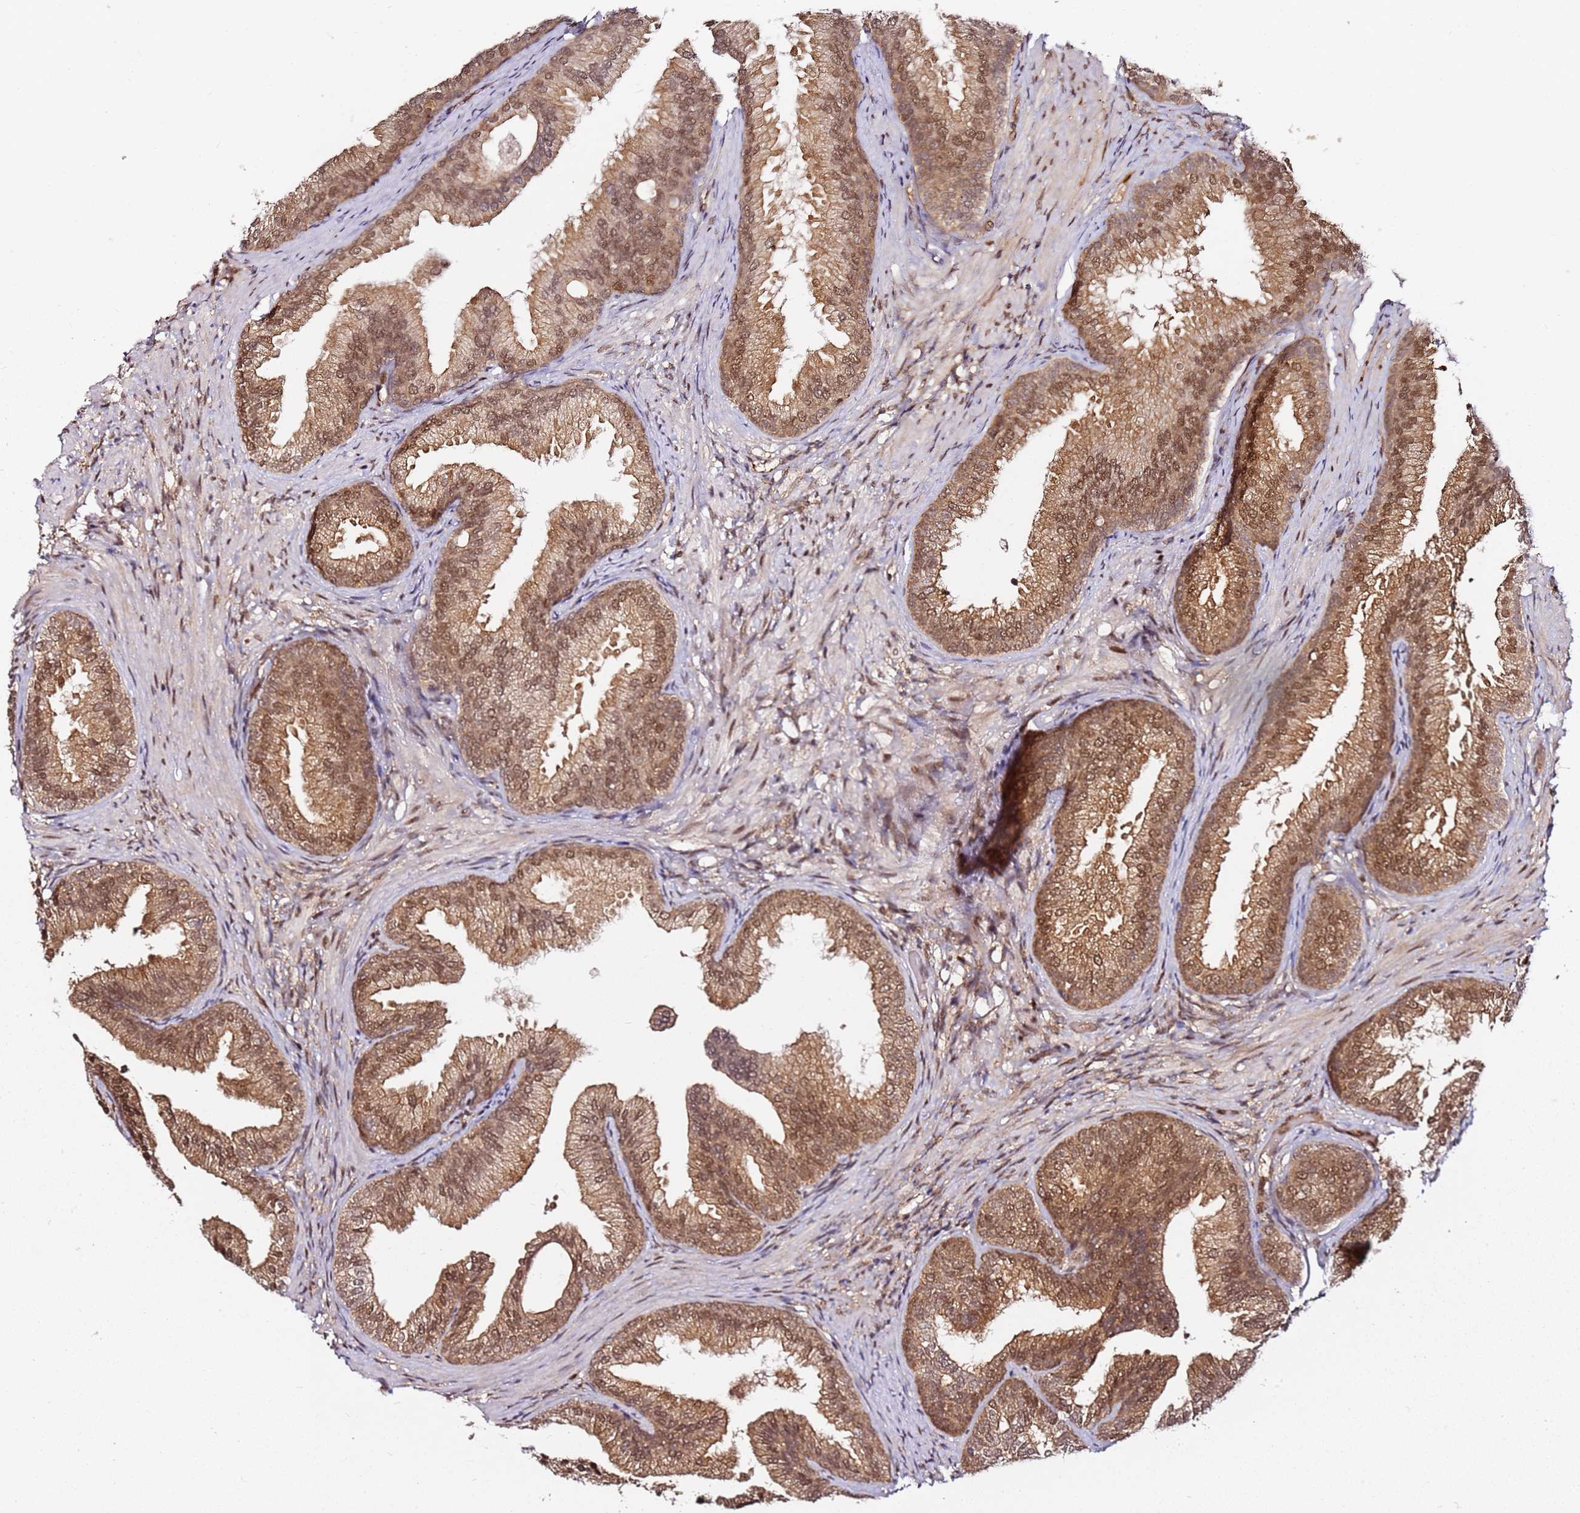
{"staining": {"intensity": "moderate", "quantity": ">75%", "location": "cytoplasmic/membranous,nuclear"}, "tissue": "prostate", "cell_type": "Glandular cells", "image_type": "normal", "snomed": [{"axis": "morphology", "description": "Normal tissue, NOS"}, {"axis": "topography", "description": "Prostate"}], "caption": "Glandular cells exhibit medium levels of moderate cytoplasmic/membranous,nuclear expression in about >75% of cells in benign prostate. The staining is performed using DAB (3,3'-diaminobenzidine) brown chromogen to label protein expression. The nuclei are counter-stained blue using hematoxylin.", "gene": "RGS18", "patient": {"sex": "male", "age": 76}}